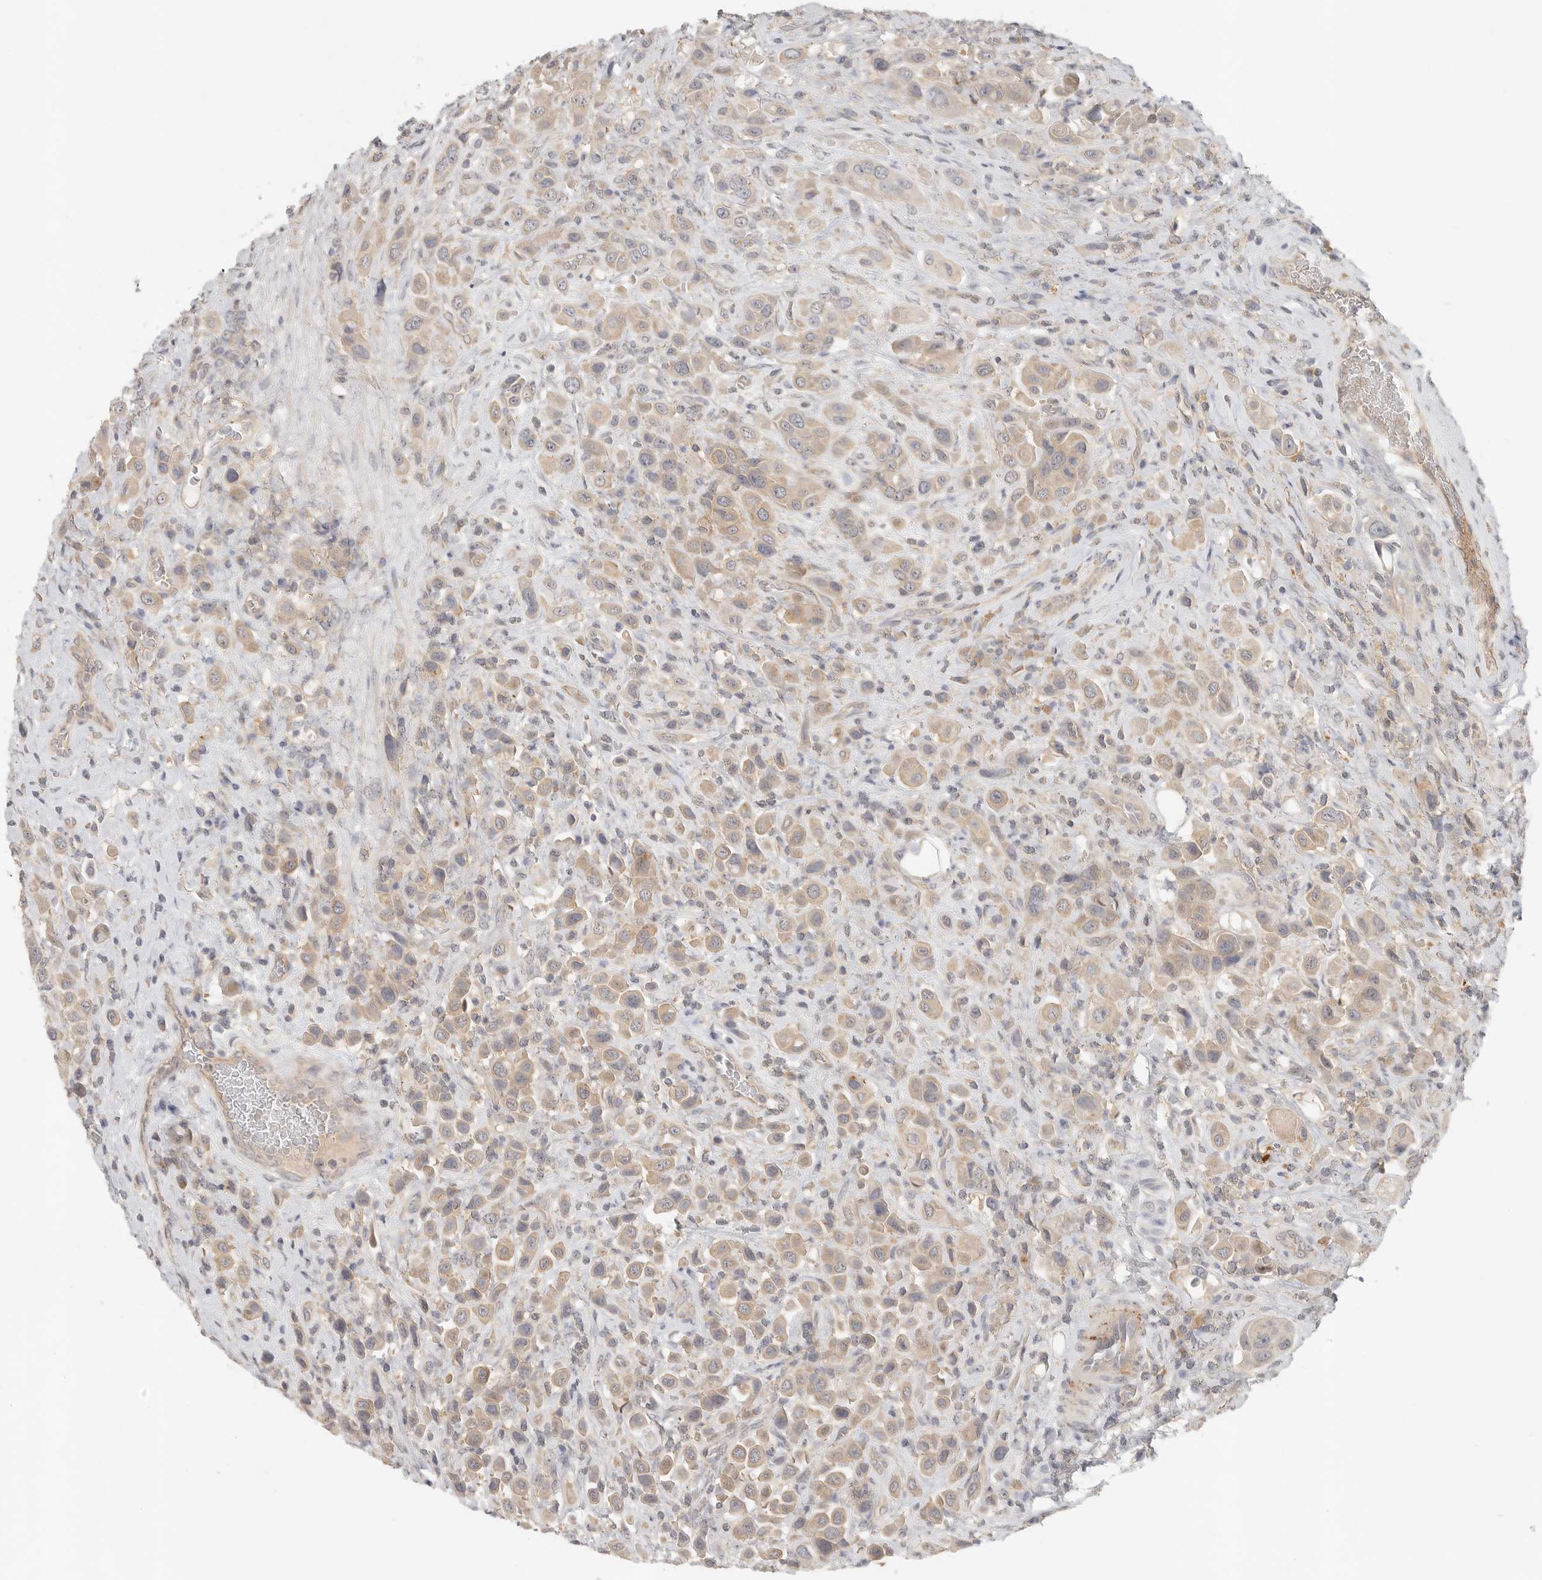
{"staining": {"intensity": "weak", "quantity": ">75%", "location": "cytoplasmic/membranous"}, "tissue": "urothelial cancer", "cell_type": "Tumor cells", "image_type": "cancer", "snomed": [{"axis": "morphology", "description": "Urothelial carcinoma, High grade"}, {"axis": "topography", "description": "Urinary bladder"}], "caption": "DAB (3,3'-diaminobenzidine) immunohistochemical staining of urothelial cancer exhibits weak cytoplasmic/membranous protein expression in approximately >75% of tumor cells.", "gene": "HDAC6", "patient": {"sex": "male", "age": 50}}